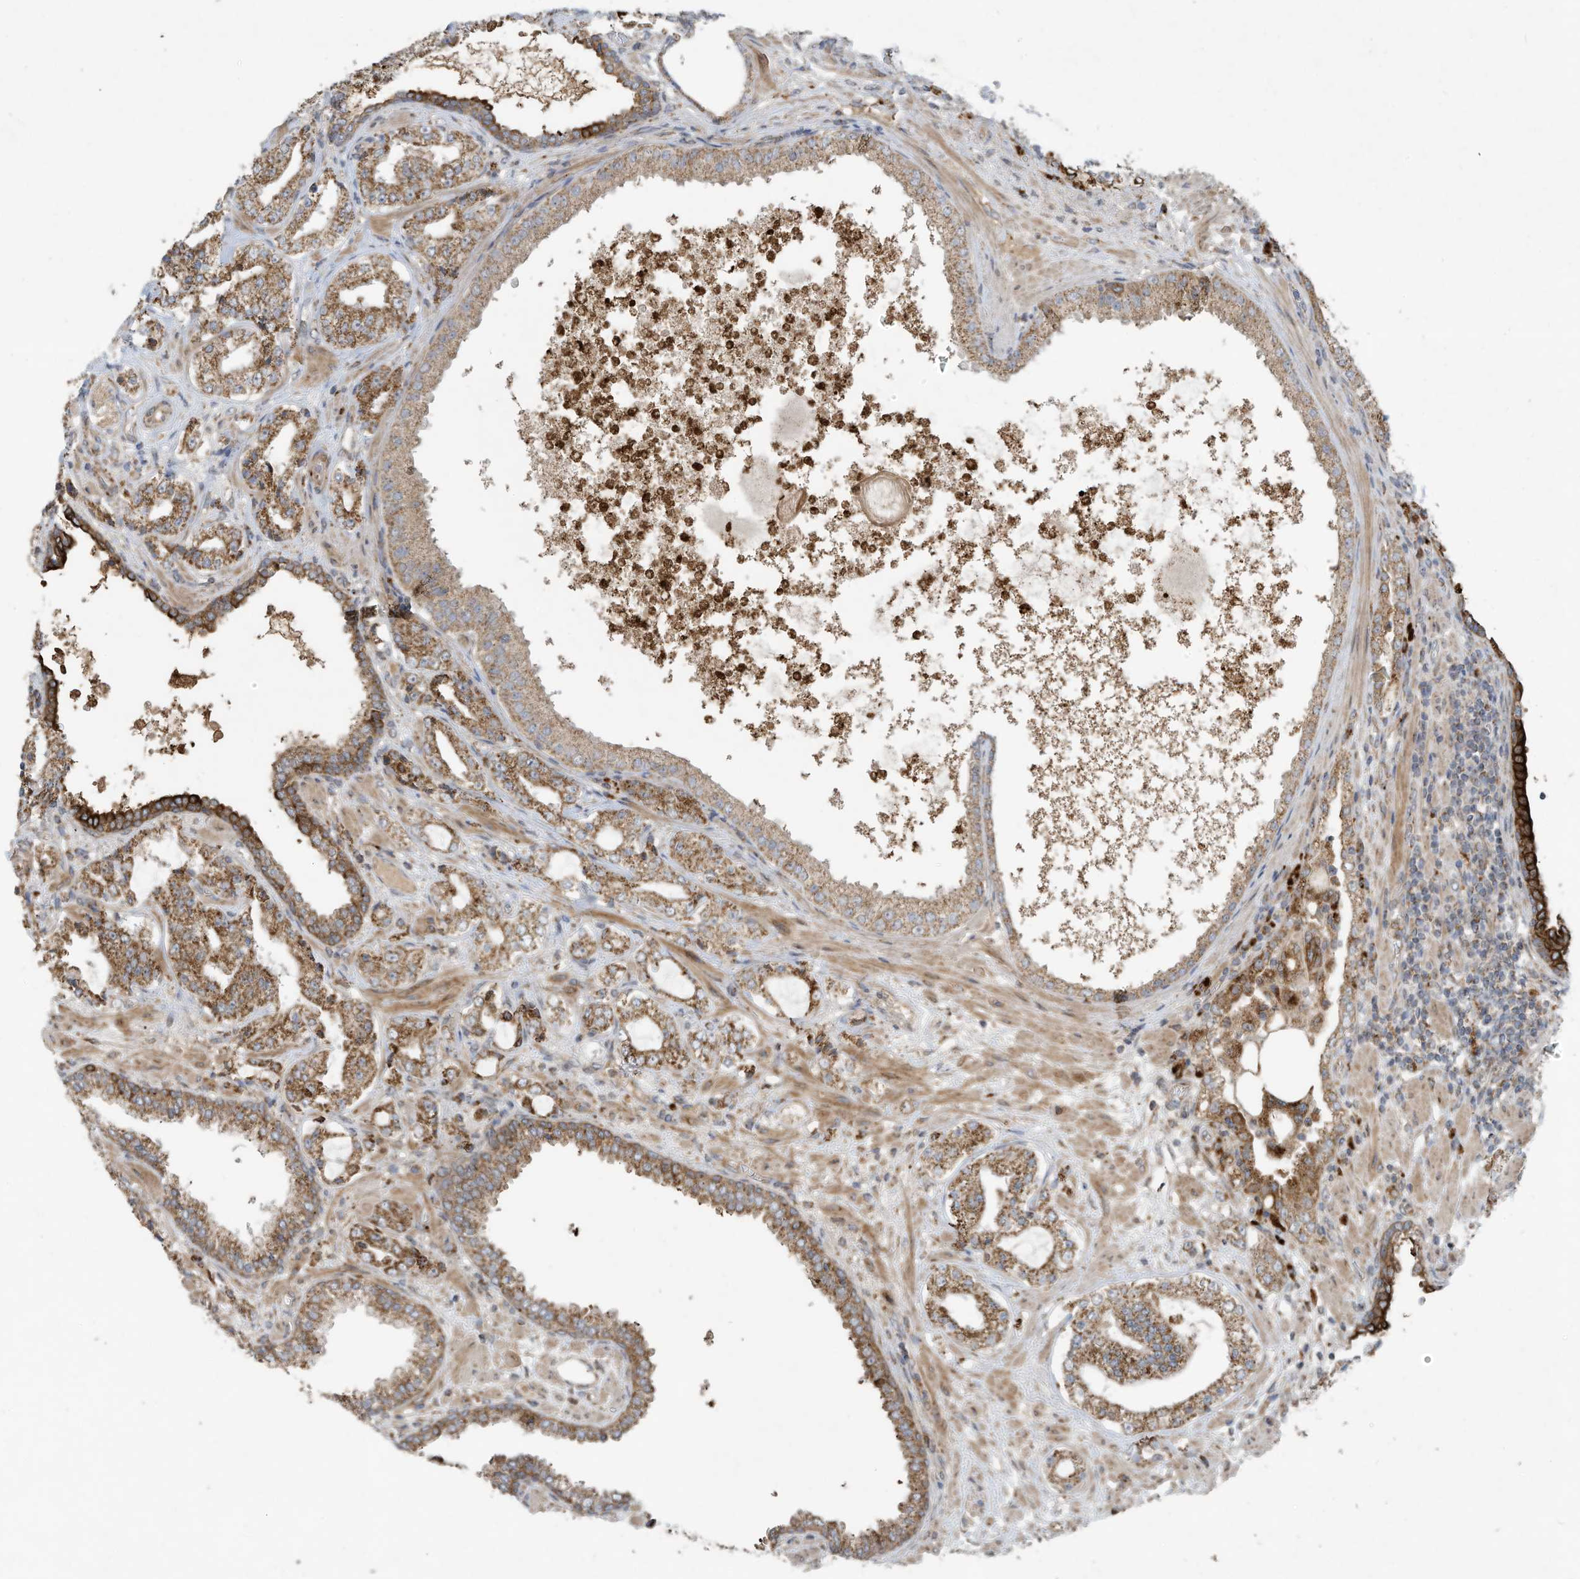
{"staining": {"intensity": "moderate", "quantity": ">75%", "location": "cytoplasmic/membranous"}, "tissue": "prostate cancer", "cell_type": "Tumor cells", "image_type": "cancer", "snomed": [{"axis": "morphology", "description": "Adenocarcinoma, High grade"}, {"axis": "topography", "description": "Prostate"}], "caption": "High-magnification brightfield microscopy of prostate cancer stained with DAB (brown) and counterstained with hematoxylin (blue). tumor cells exhibit moderate cytoplasmic/membranous positivity is identified in approximately>75% of cells.", "gene": "C2orf74", "patient": {"sex": "male", "age": 64}}